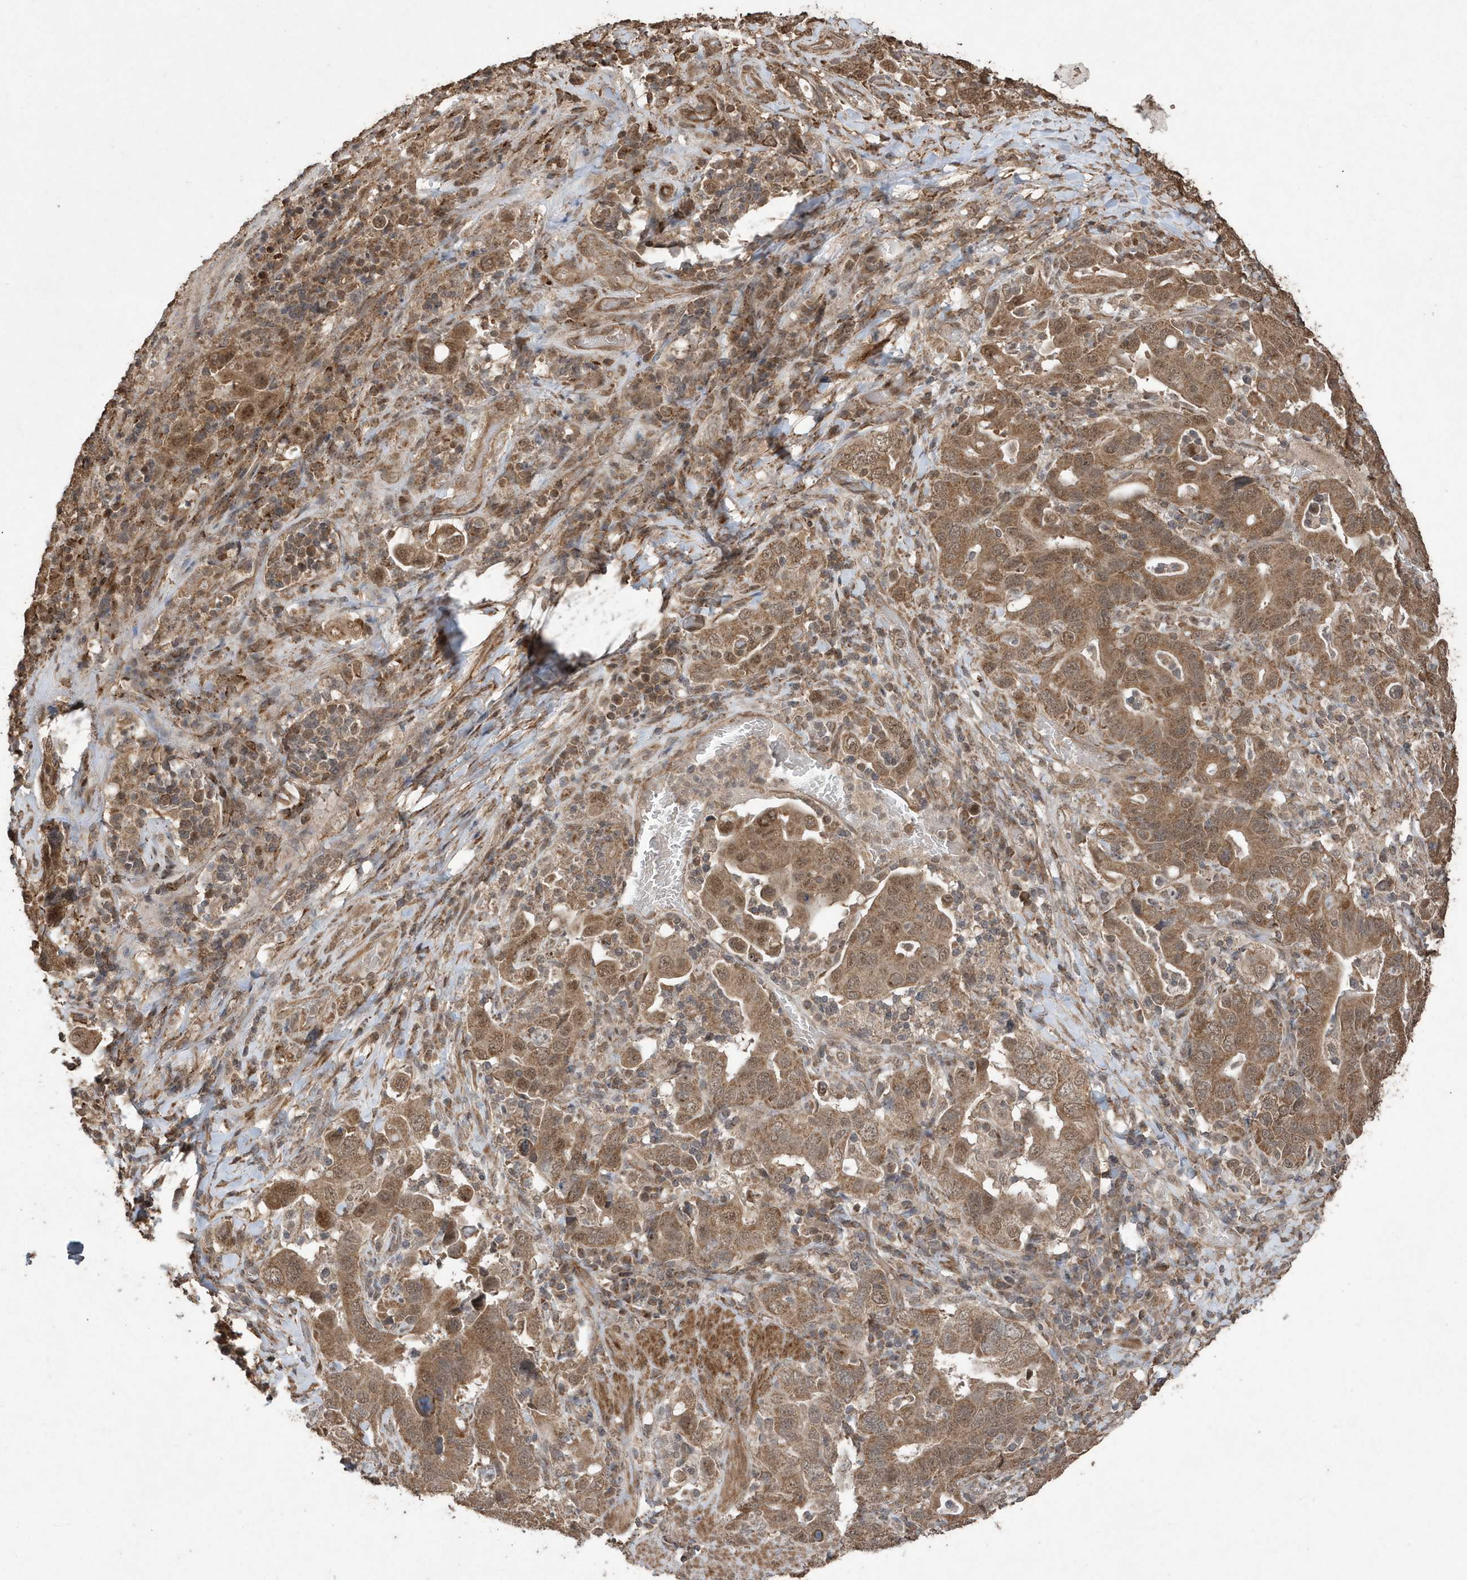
{"staining": {"intensity": "moderate", "quantity": ">75%", "location": "cytoplasmic/membranous,nuclear"}, "tissue": "stomach cancer", "cell_type": "Tumor cells", "image_type": "cancer", "snomed": [{"axis": "morphology", "description": "Adenocarcinoma, NOS"}, {"axis": "topography", "description": "Stomach, upper"}], "caption": "Protein staining displays moderate cytoplasmic/membranous and nuclear expression in approximately >75% of tumor cells in stomach cancer (adenocarcinoma).", "gene": "PAXBP1", "patient": {"sex": "male", "age": 62}}